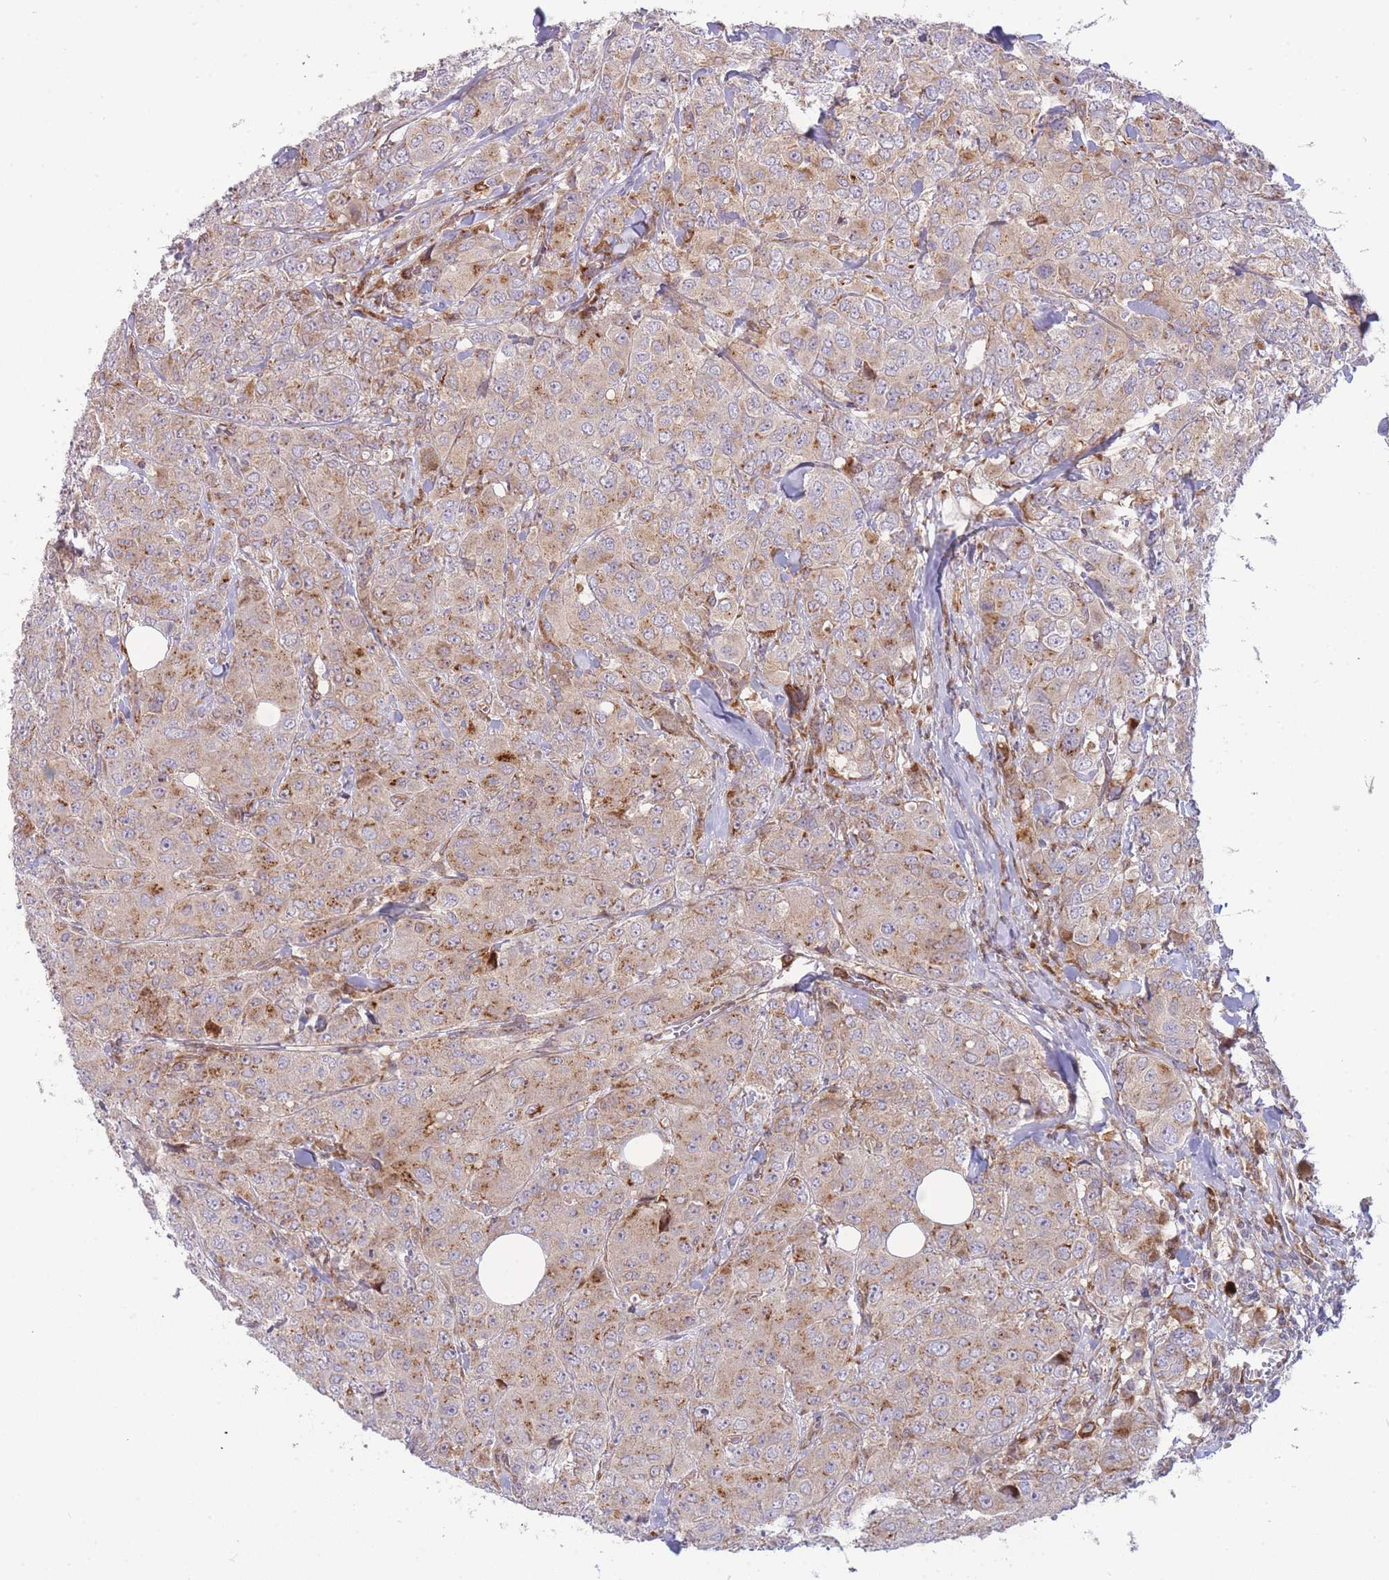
{"staining": {"intensity": "moderate", "quantity": "25%-75%", "location": "cytoplasmic/membranous"}, "tissue": "breast cancer", "cell_type": "Tumor cells", "image_type": "cancer", "snomed": [{"axis": "morphology", "description": "Duct carcinoma"}, {"axis": "topography", "description": "Breast"}], "caption": "Protein expression analysis of human breast cancer (intraductal carcinoma) reveals moderate cytoplasmic/membranous expression in approximately 25%-75% of tumor cells.", "gene": "ATP5MC2", "patient": {"sex": "female", "age": 43}}